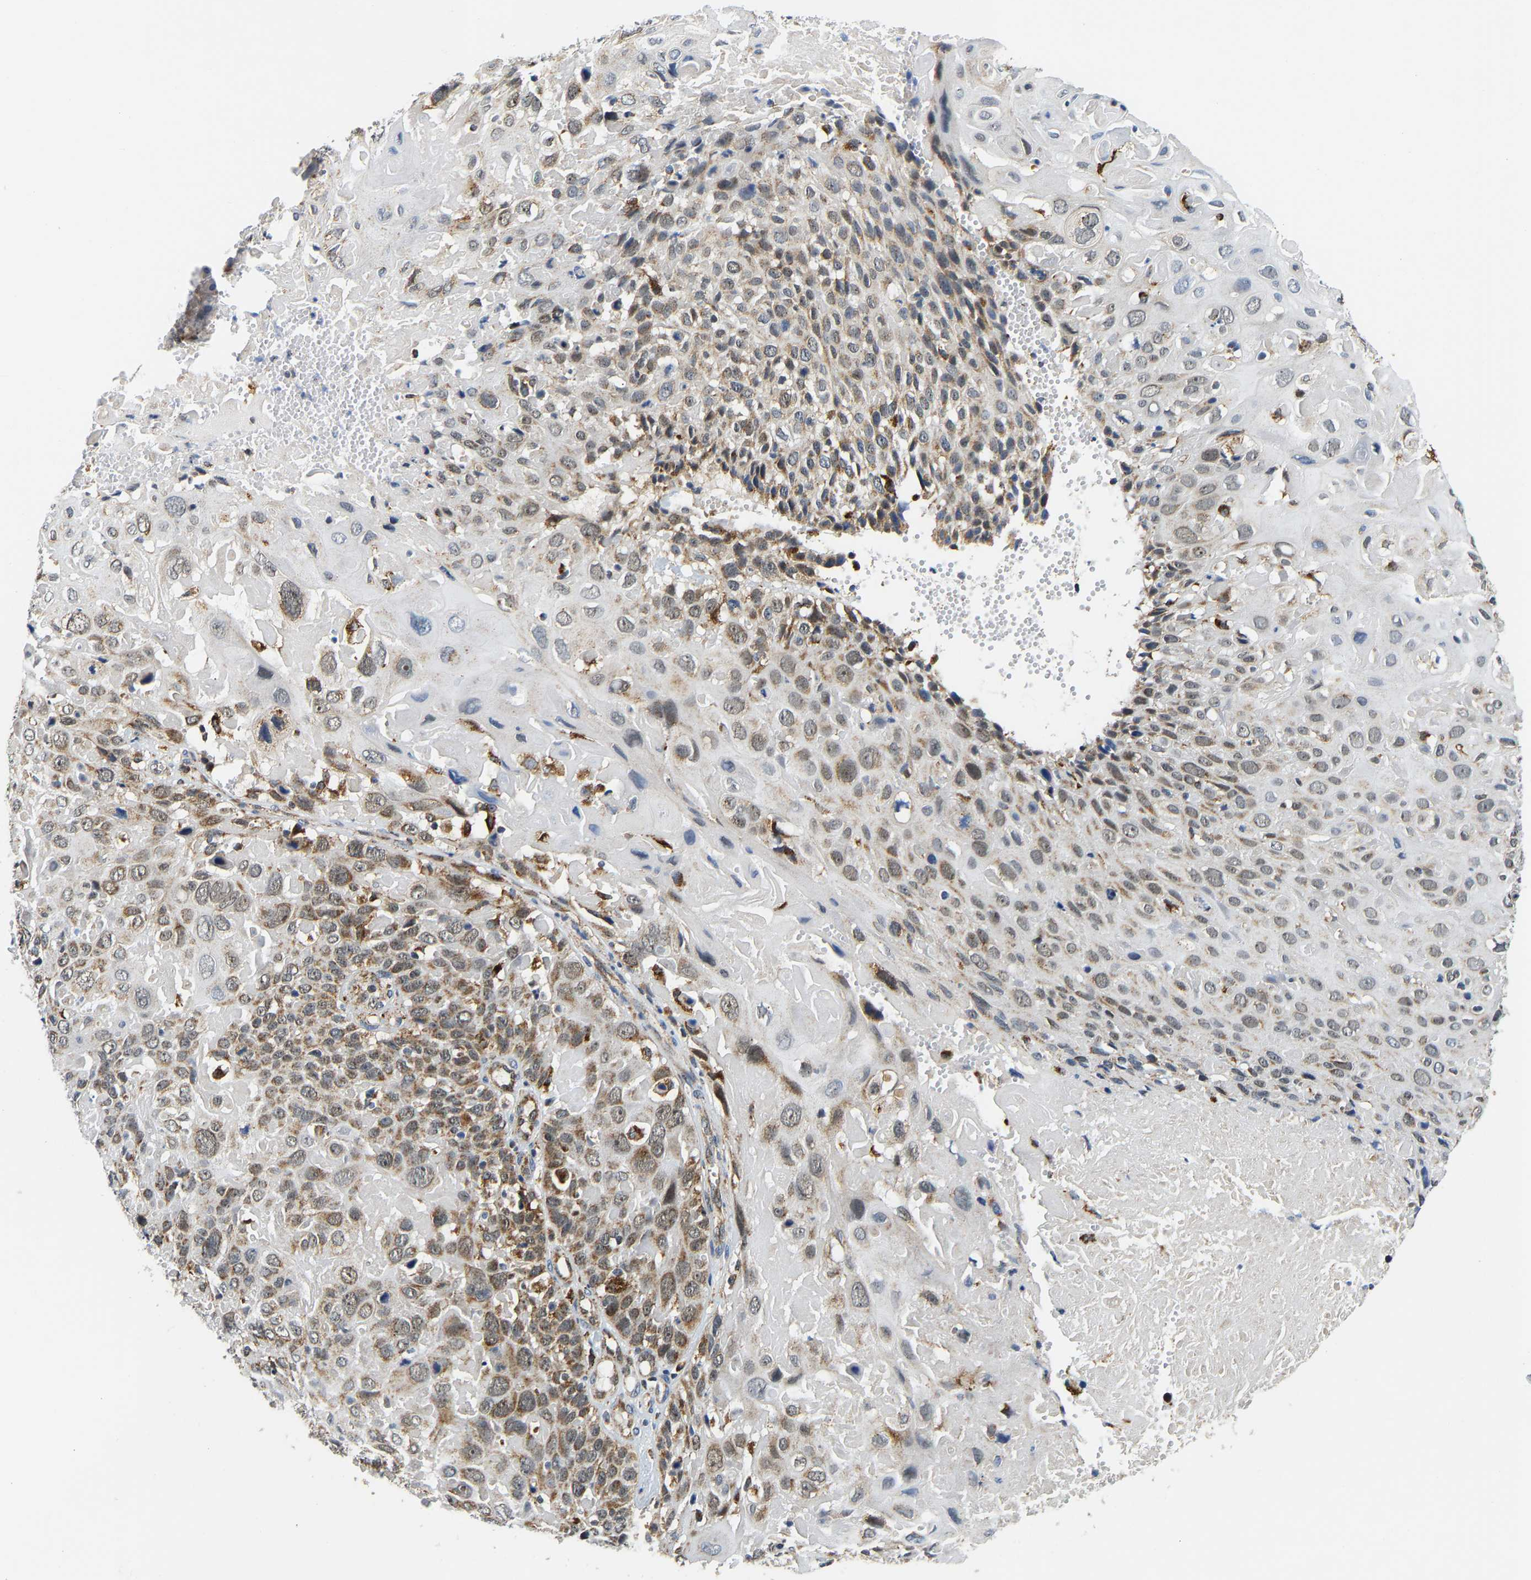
{"staining": {"intensity": "moderate", "quantity": ">75%", "location": "cytoplasmic/membranous"}, "tissue": "cervical cancer", "cell_type": "Tumor cells", "image_type": "cancer", "snomed": [{"axis": "morphology", "description": "Squamous cell carcinoma, NOS"}, {"axis": "topography", "description": "Cervix"}], "caption": "DAB immunohistochemical staining of squamous cell carcinoma (cervical) demonstrates moderate cytoplasmic/membranous protein expression in about >75% of tumor cells.", "gene": "GIMAP7", "patient": {"sex": "female", "age": 74}}